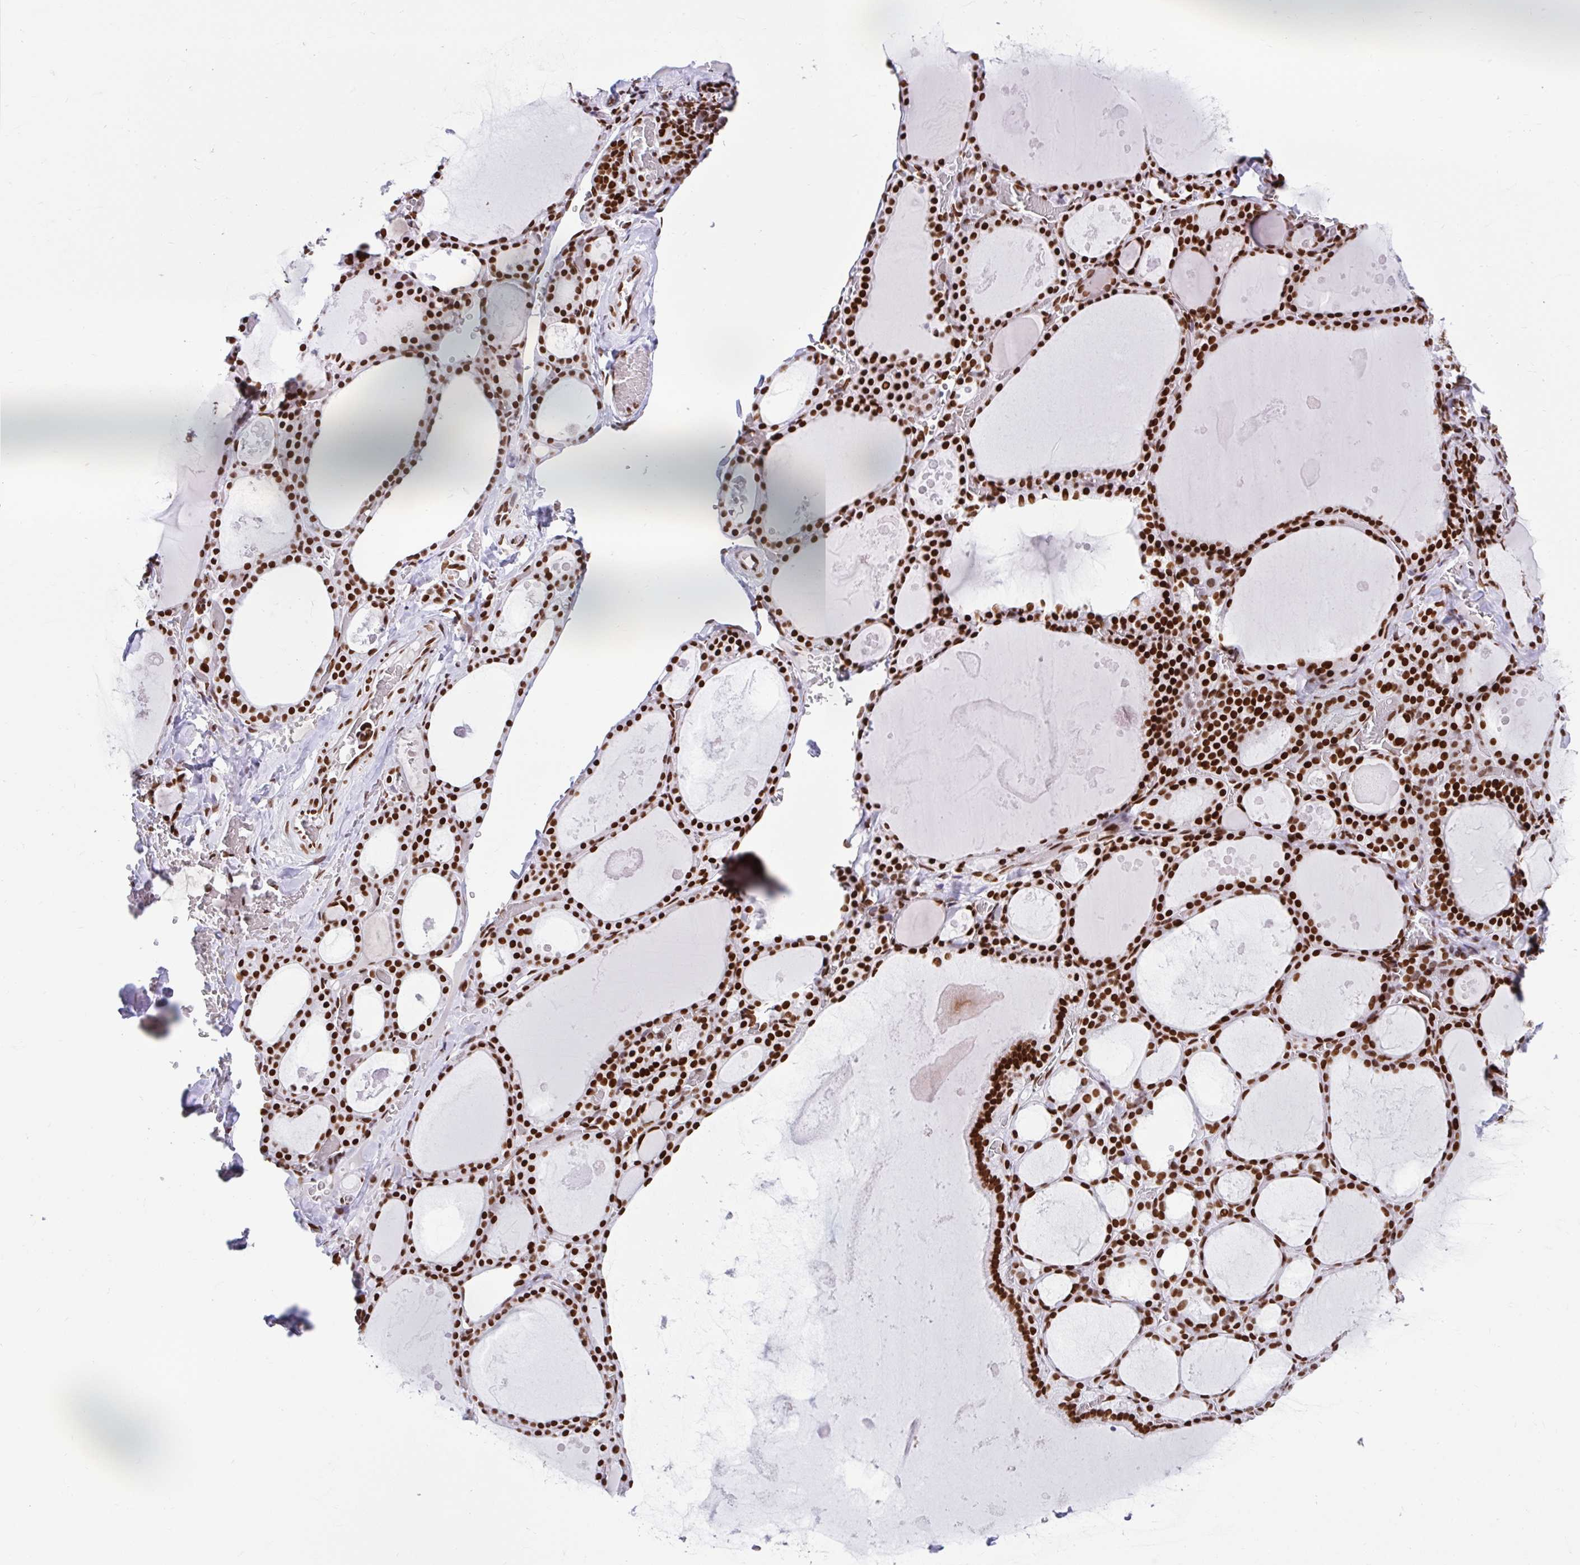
{"staining": {"intensity": "strong", "quantity": ">75%", "location": "nuclear"}, "tissue": "thyroid gland", "cell_type": "Glandular cells", "image_type": "normal", "snomed": [{"axis": "morphology", "description": "Normal tissue, NOS"}, {"axis": "topography", "description": "Thyroid gland"}], "caption": "Human thyroid gland stained for a protein (brown) reveals strong nuclear positive positivity in about >75% of glandular cells.", "gene": "KHDRBS1", "patient": {"sex": "male", "age": 56}}